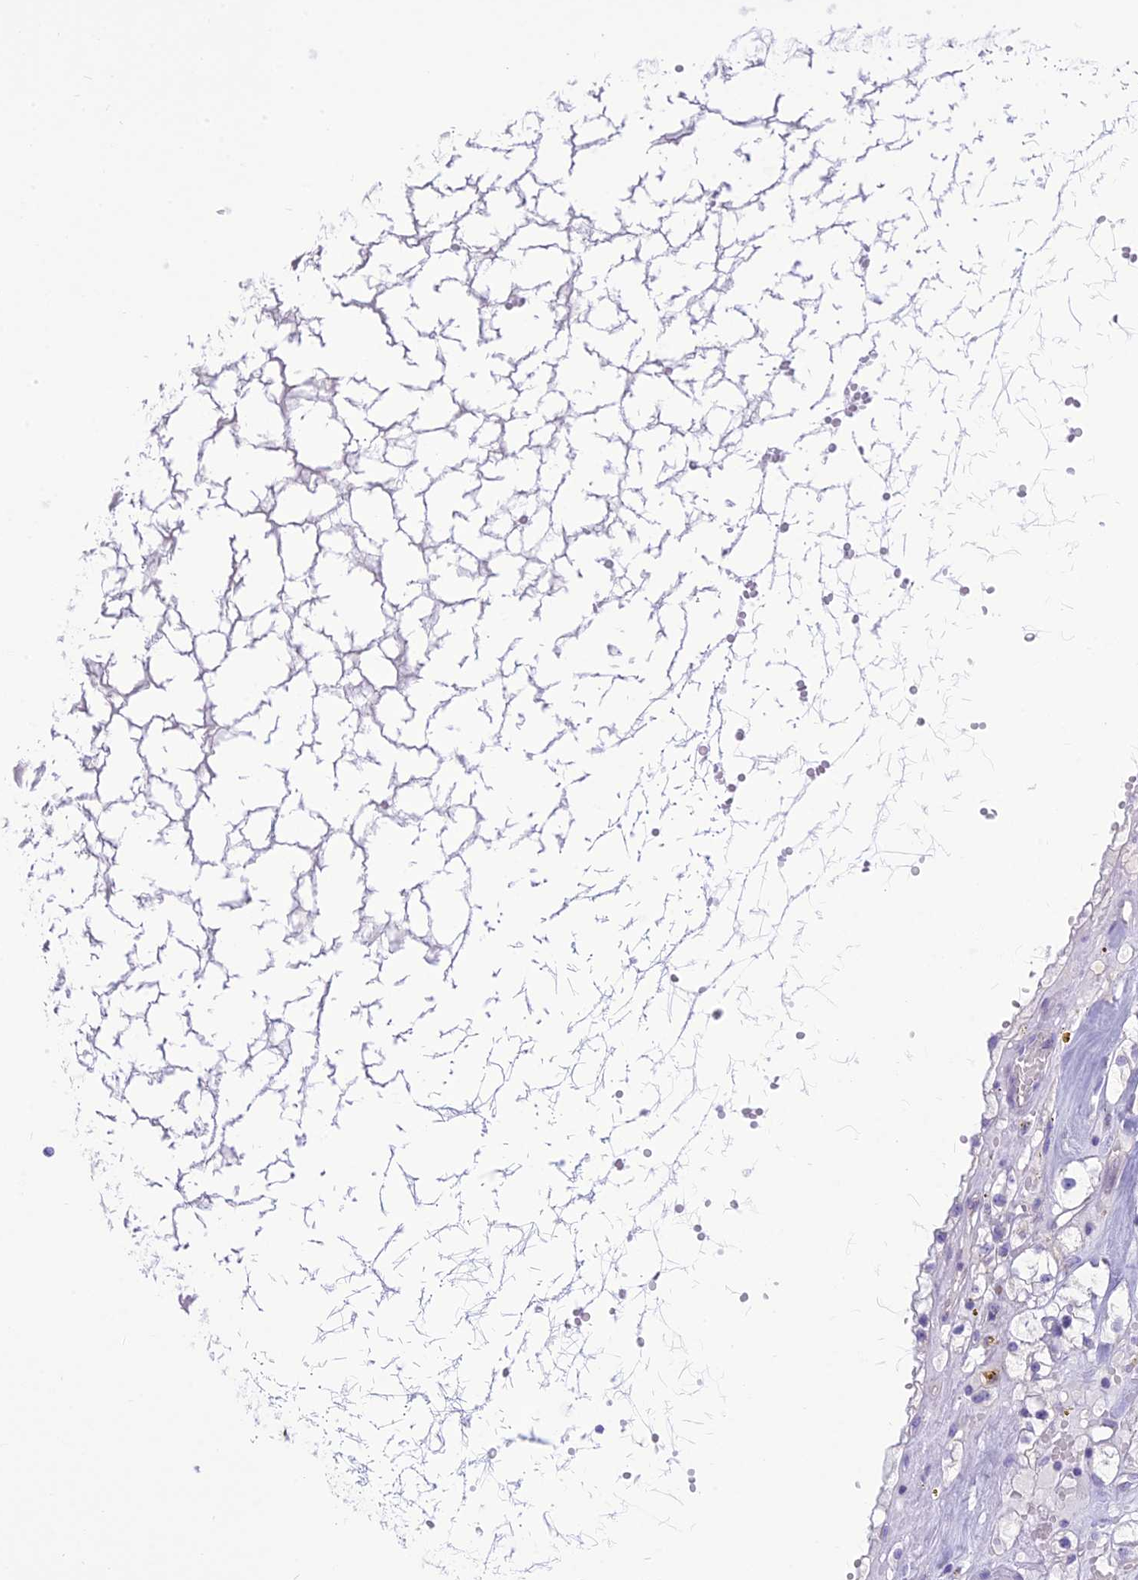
{"staining": {"intensity": "negative", "quantity": "none", "location": "none"}, "tissue": "renal cancer", "cell_type": "Tumor cells", "image_type": "cancer", "snomed": [{"axis": "morphology", "description": "Adenocarcinoma, NOS"}, {"axis": "topography", "description": "Kidney"}], "caption": "Tumor cells show no significant expression in renal cancer.", "gene": "DHDH", "patient": {"sex": "male", "age": 56}}